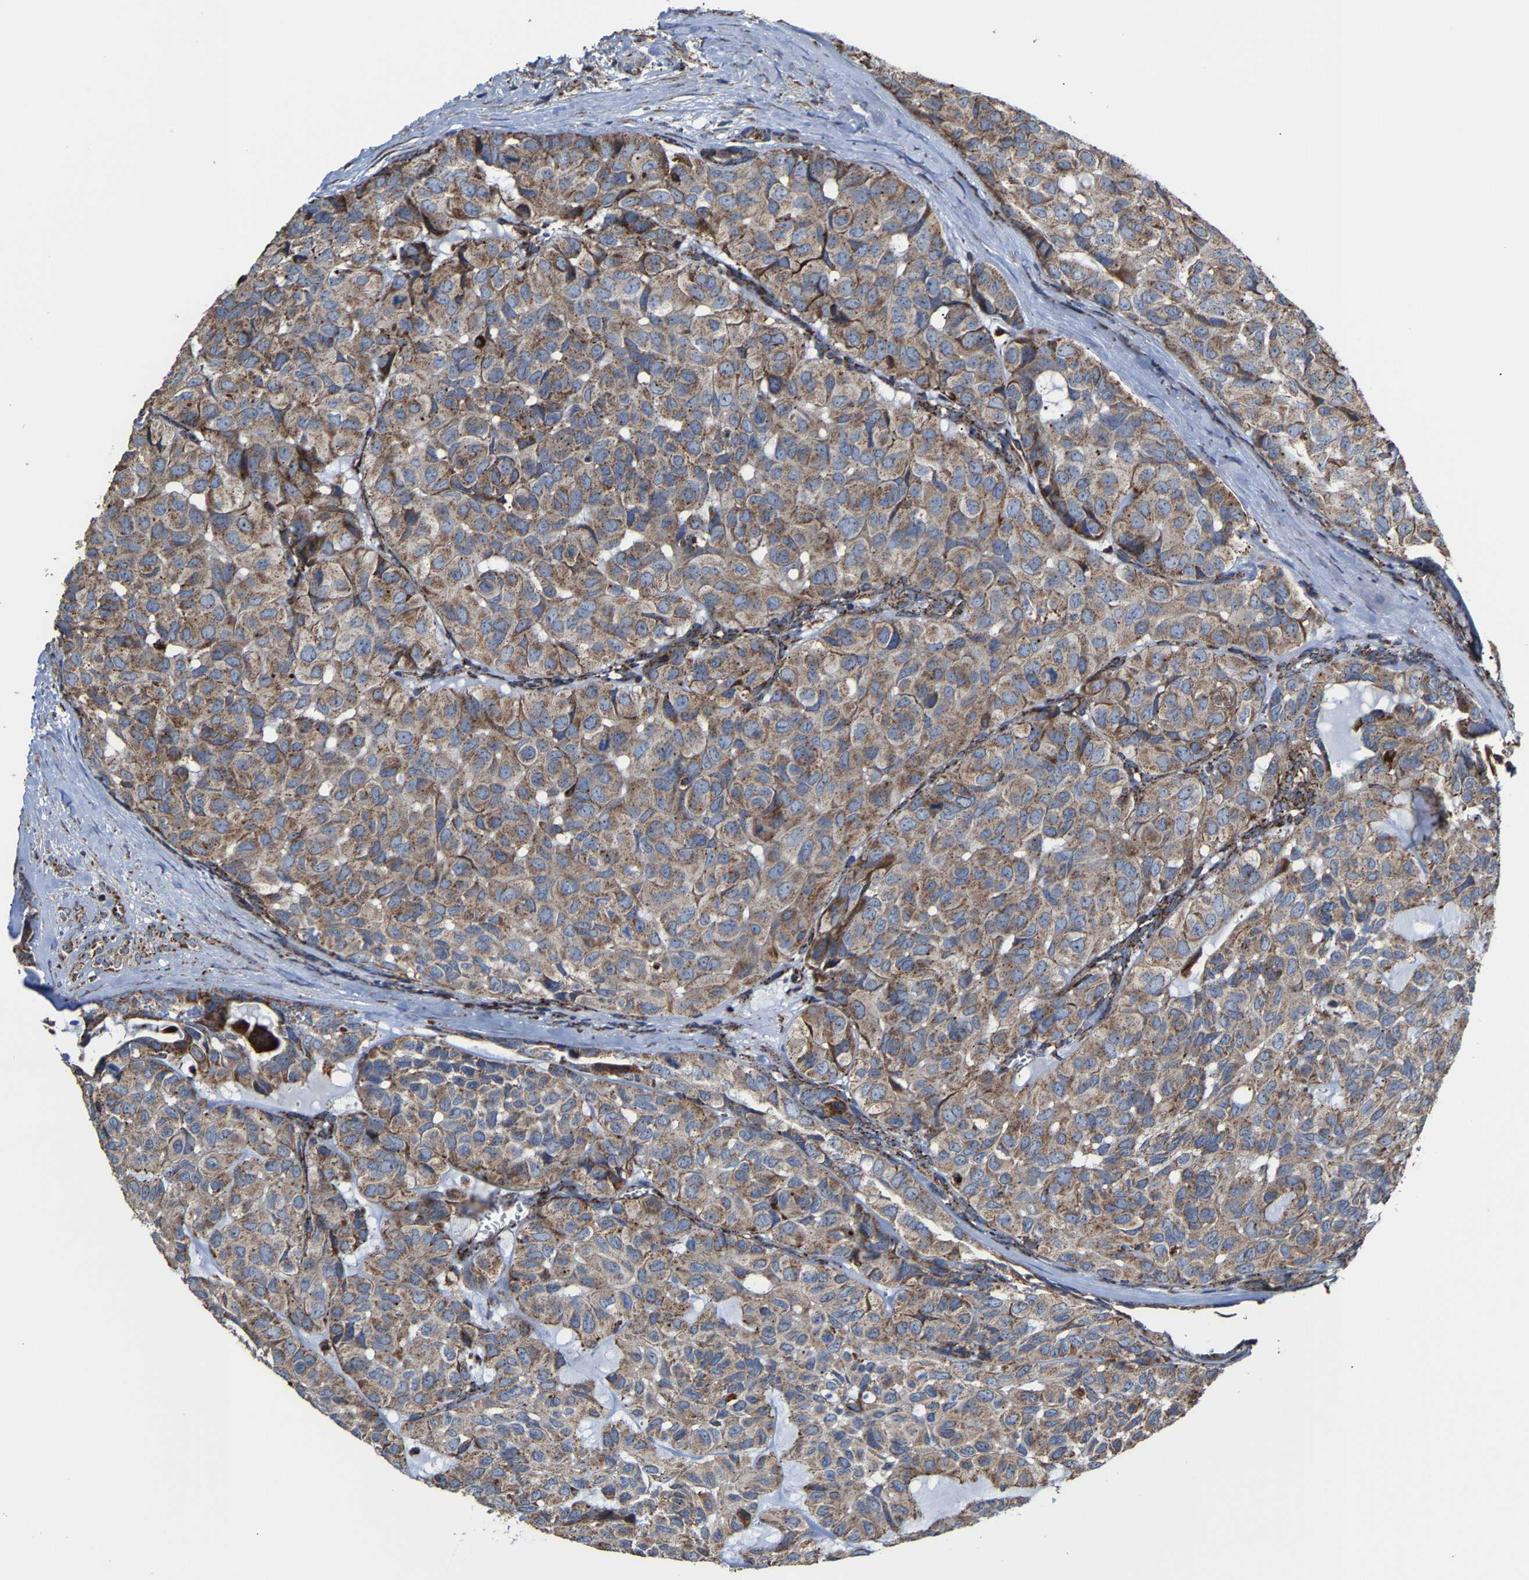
{"staining": {"intensity": "moderate", "quantity": ">75%", "location": "cytoplasmic/membranous"}, "tissue": "head and neck cancer", "cell_type": "Tumor cells", "image_type": "cancer", "snomed": [{"axis": "morphology", "description": "Adenocarcinoma, NOS"}, {"axis": "topography", "description": "Salivary gland, NOS"}, {"axis": "topography", "description": "Head-Neck"}], "caption": "Immunohistochemical staining of human head and neck cancer reveals medium levels of moderate cytoplasmic/membranous staining in approximately >75% of tumor cells. The staining is performed using DAB (3,3'-diaminobenzidine) brown chromogen to label protein expression. The nuclei are counter-stained blue using hematoxylin.", "gene": "NDUFV3", "patient": {"sex": "female", "age": 76}}